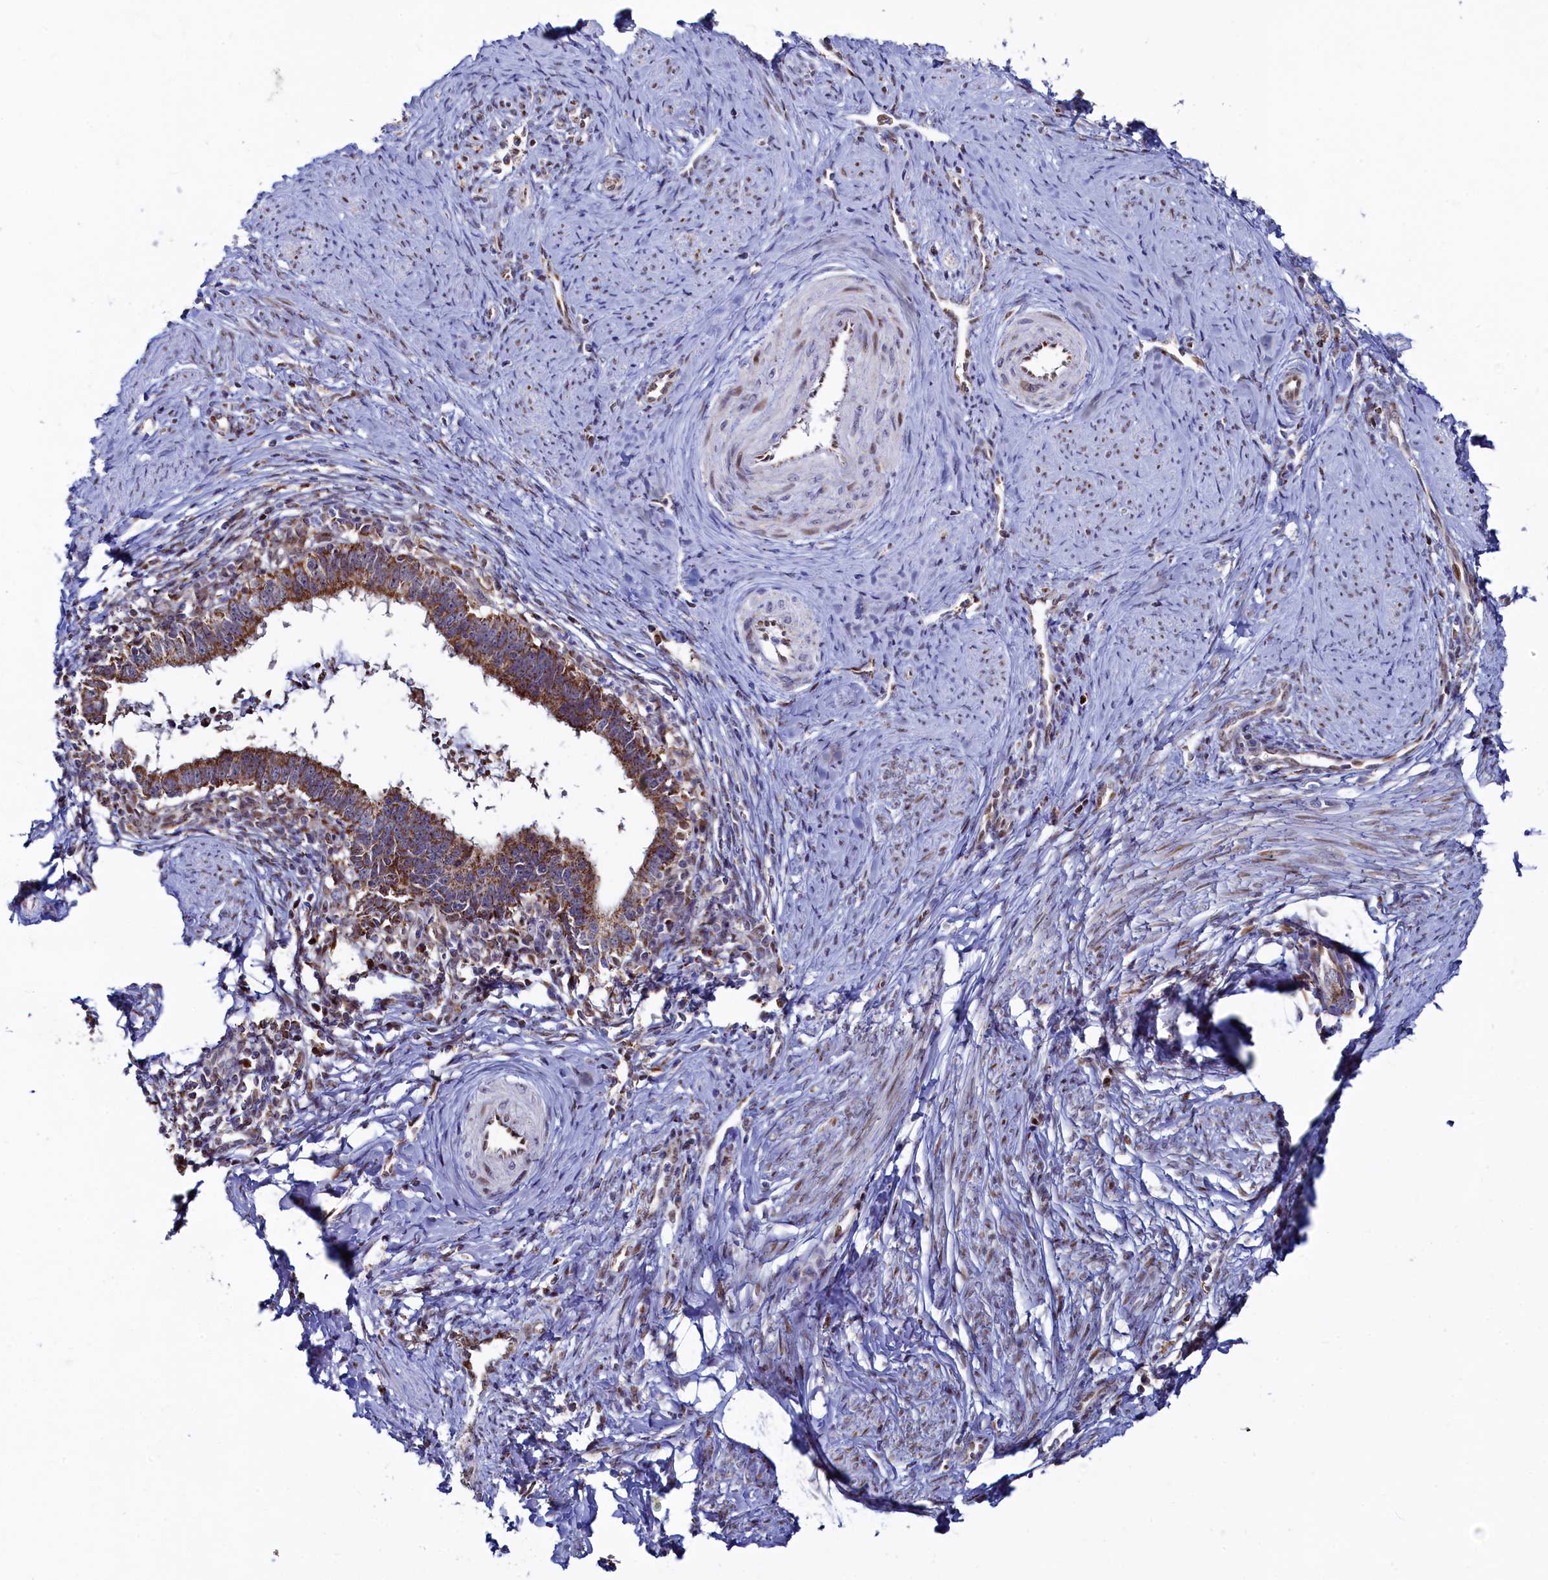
{"staining": {"intensity": "moderate", "quantity": ">75%", "location": "cytoplasmic/membranous"}, "tissue": "cervical cancer", "cell_type": "Tumor cells", "image_type": "cancer", "snomed": [{"axis": "morphology", "description": "Adenocarcinoma, NOS"}, {"axis": "topography", "description": "Cervix"}], "caption": "Protein staining of cervical cancer (adenocarcinoma) tissue demonstrates moderate cytoplasmic/membranous positivity in about >75% of tumor cells.", "gene": "HDGFL3", "patient": {"sex": "female", "age": 36}}